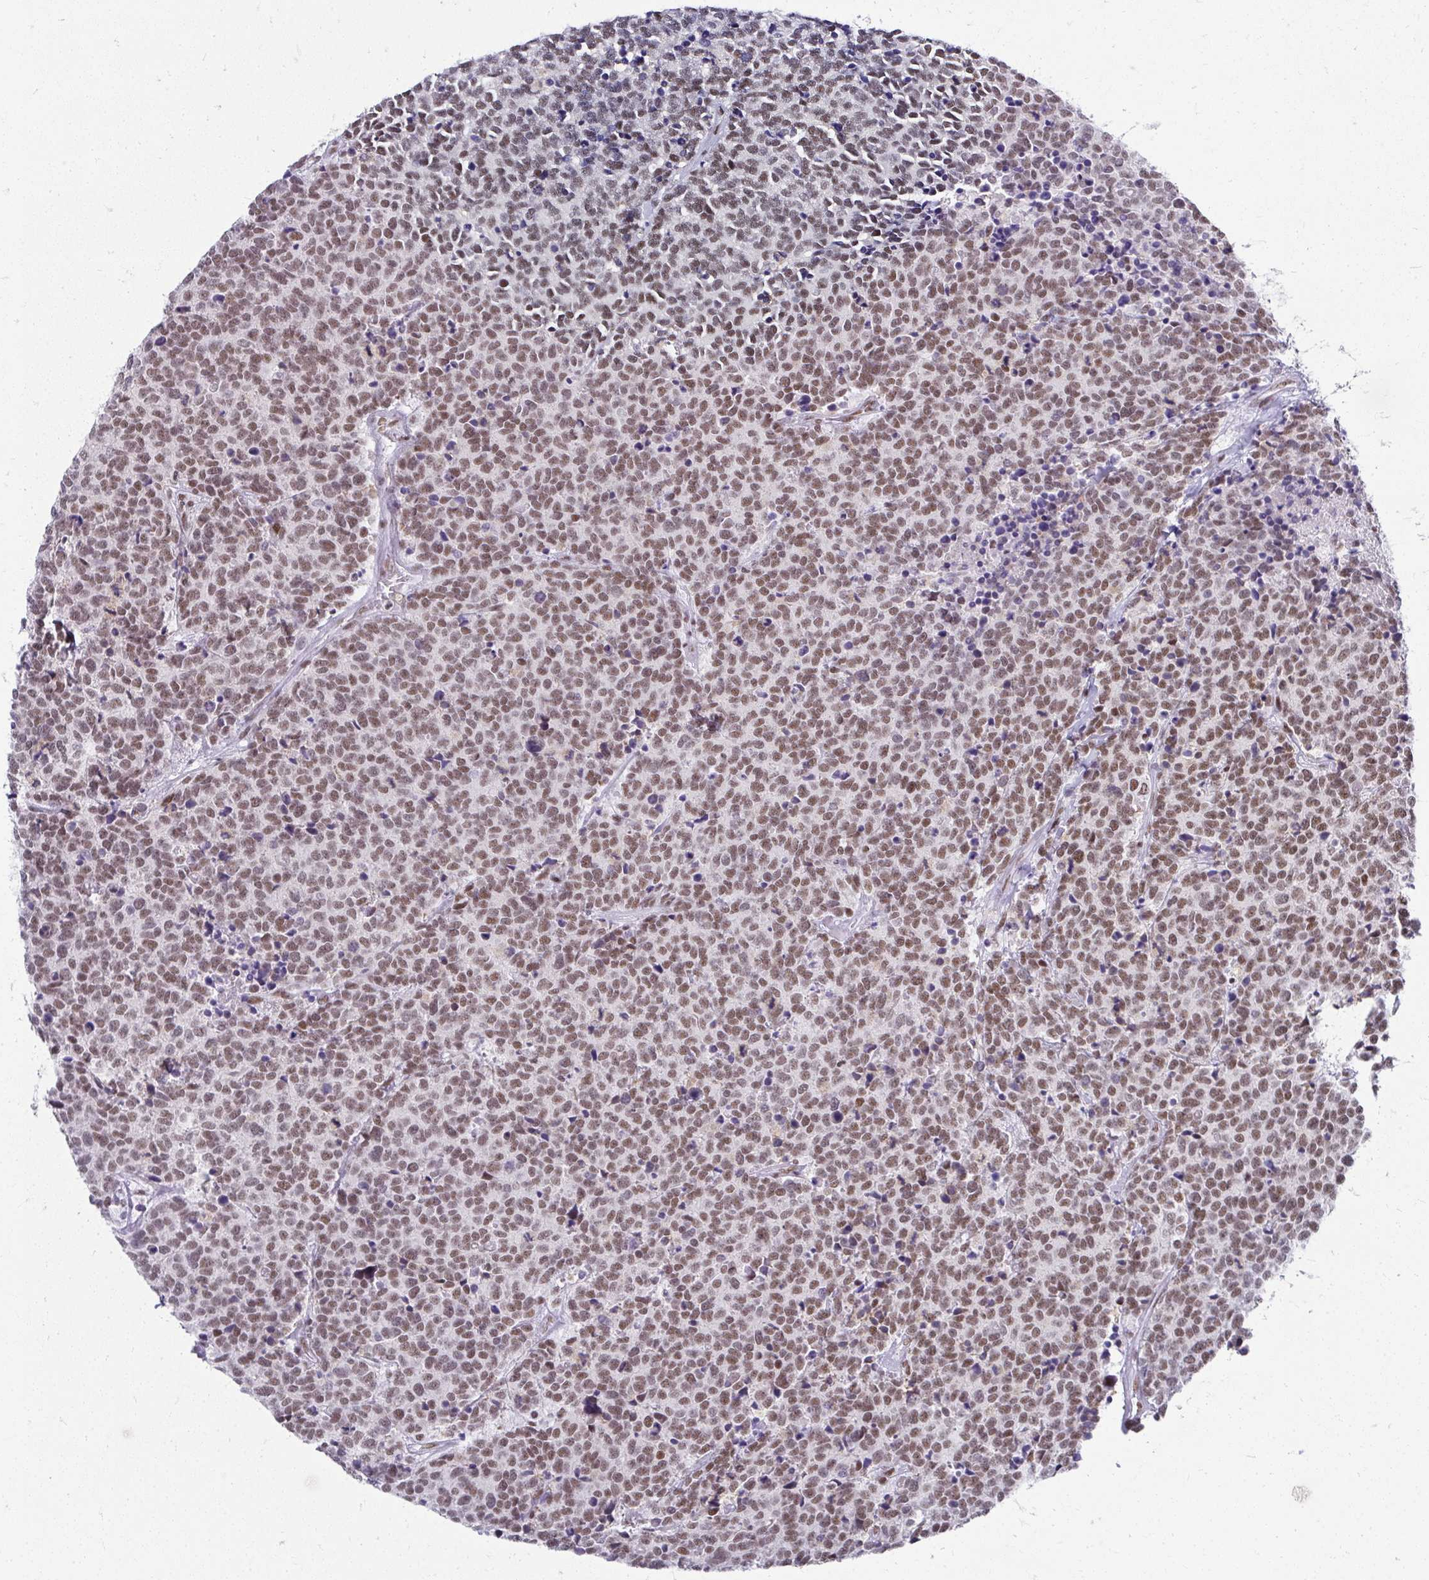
{"staining": {"intensity": "moderate", "quantity": ">75%", "location": "nuclear"}, "tissue": "carcinoid", "cell_type": "Tumor cells", "image_type": "cancer", "snomed": [{"axis": "morphology", "description": "Carcinoid, malignant, NOS"}, {"axis": "topography", "description": "Skin"}], "caption": "A photomicrograph of carcinoid stained for a protein demonstrates moderate nuclear brown staining in tumor cells. (Stains: DAB (3,3'-diaminobenzidine) in brown, nuclei in blue, Microscopy: brightfield microscopy at high magnification).", "gene": "CREBBP", "patient": {"sex": "female", "age": 79}}